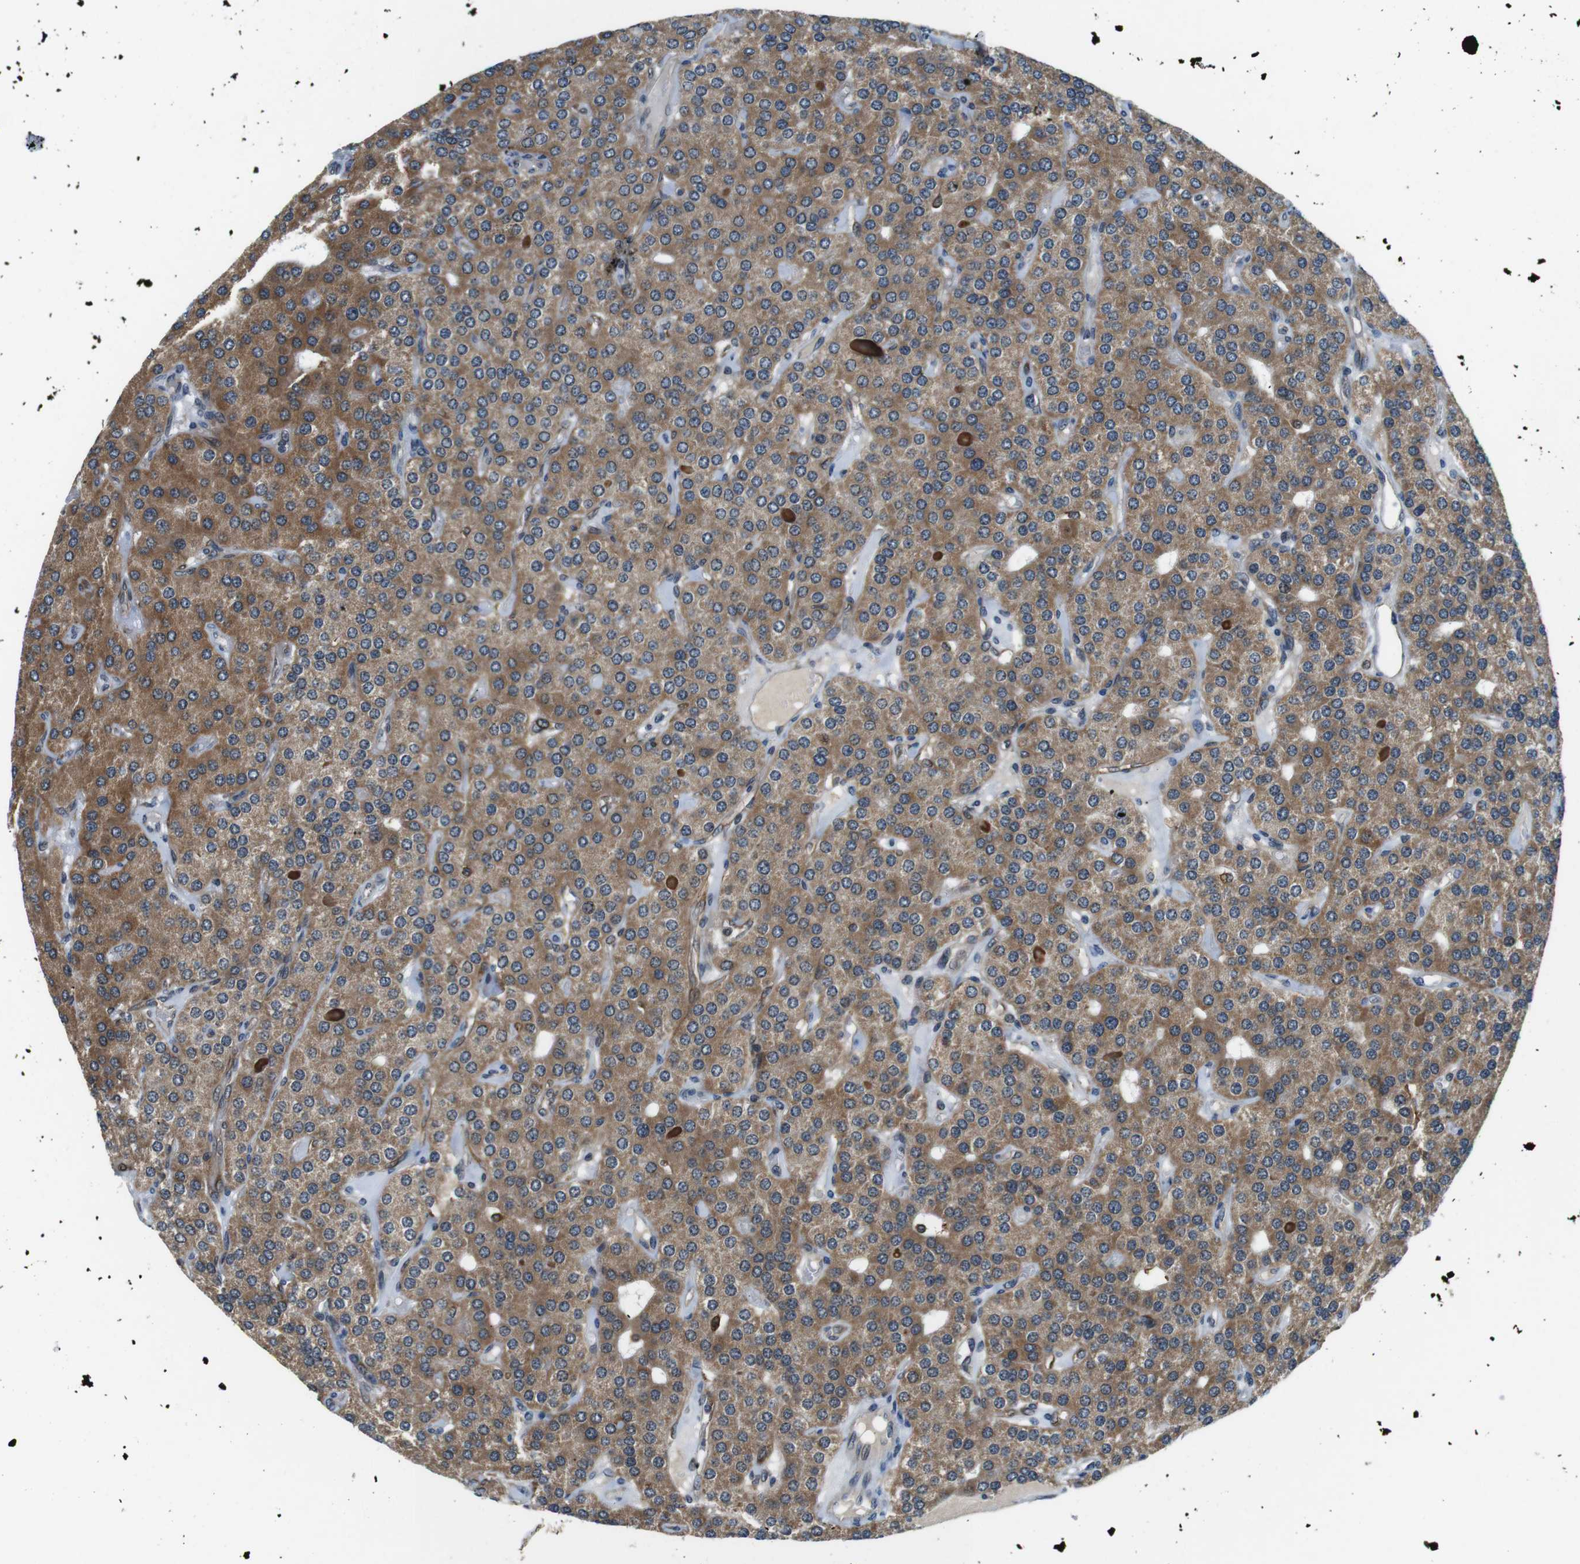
{"staining": {"intensity": "moderate", "quantity": ">75%", "location": "cytoplasmic/membranous"}, "tissue": "parathyroid gland", "cell_type": "Glandular cells", "image_type": "normal", "snomed": [{"axis": "morphology", "description": "Normal tissue, NOS"}, {"axis": "morphology", "description": "Adenoma, NOS"}, {"axis": "topography", "description": "Parathyroid gland"}], "caption": "Protein expression analysis of unremarkable human parathyroid gland reveals moderate cytoplasmic/membranous expression in approximately >75% of glandular cells. The protein of interest is shown in brown color, while the nuclei are stained blue.", "gene": "PALD1", "patient": {"sex": "female", "age": 86}}